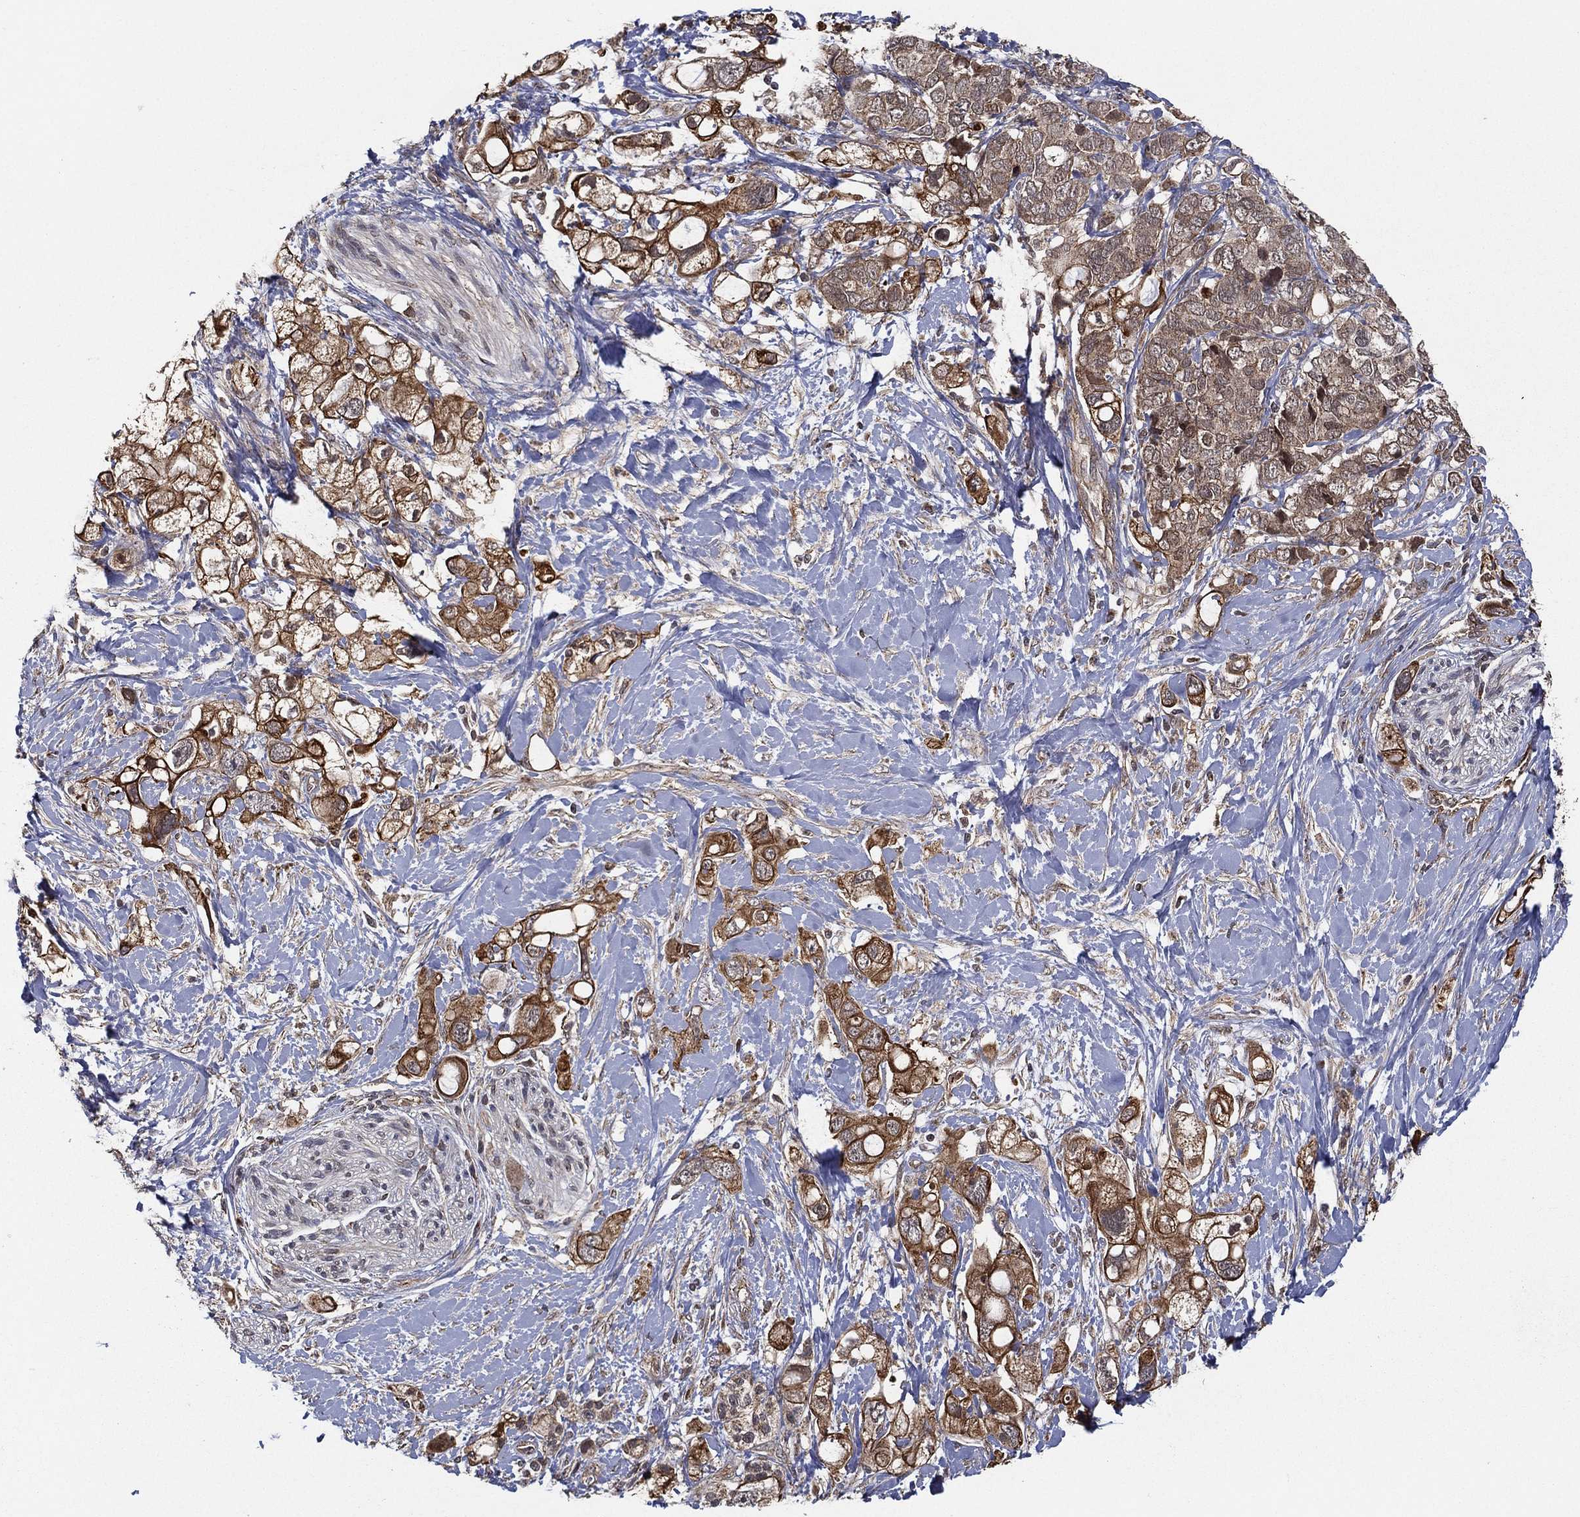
{"staining": {"intensity": "strong", "quantity": ">75%", "location": "cytoplasmic/membranous"}, "tissue": "pancreatic cancer", "cell_type": "Tumor cells", "image_type": "cancer", "snomed": [{"axis": "morphology", "description": "Adenocarcinoma, NOS"}, {"axis": "topography", "description": "Pancreas"}], "caption": "Approximately >75% of tumor cells in human pancreatic cancer demonstrate strong cytoplasmic/membranous protein expression as visualized by brown immunohistochemical staining.", "gene": "UACA", "patient": {"sex": "female", "age": 56}}